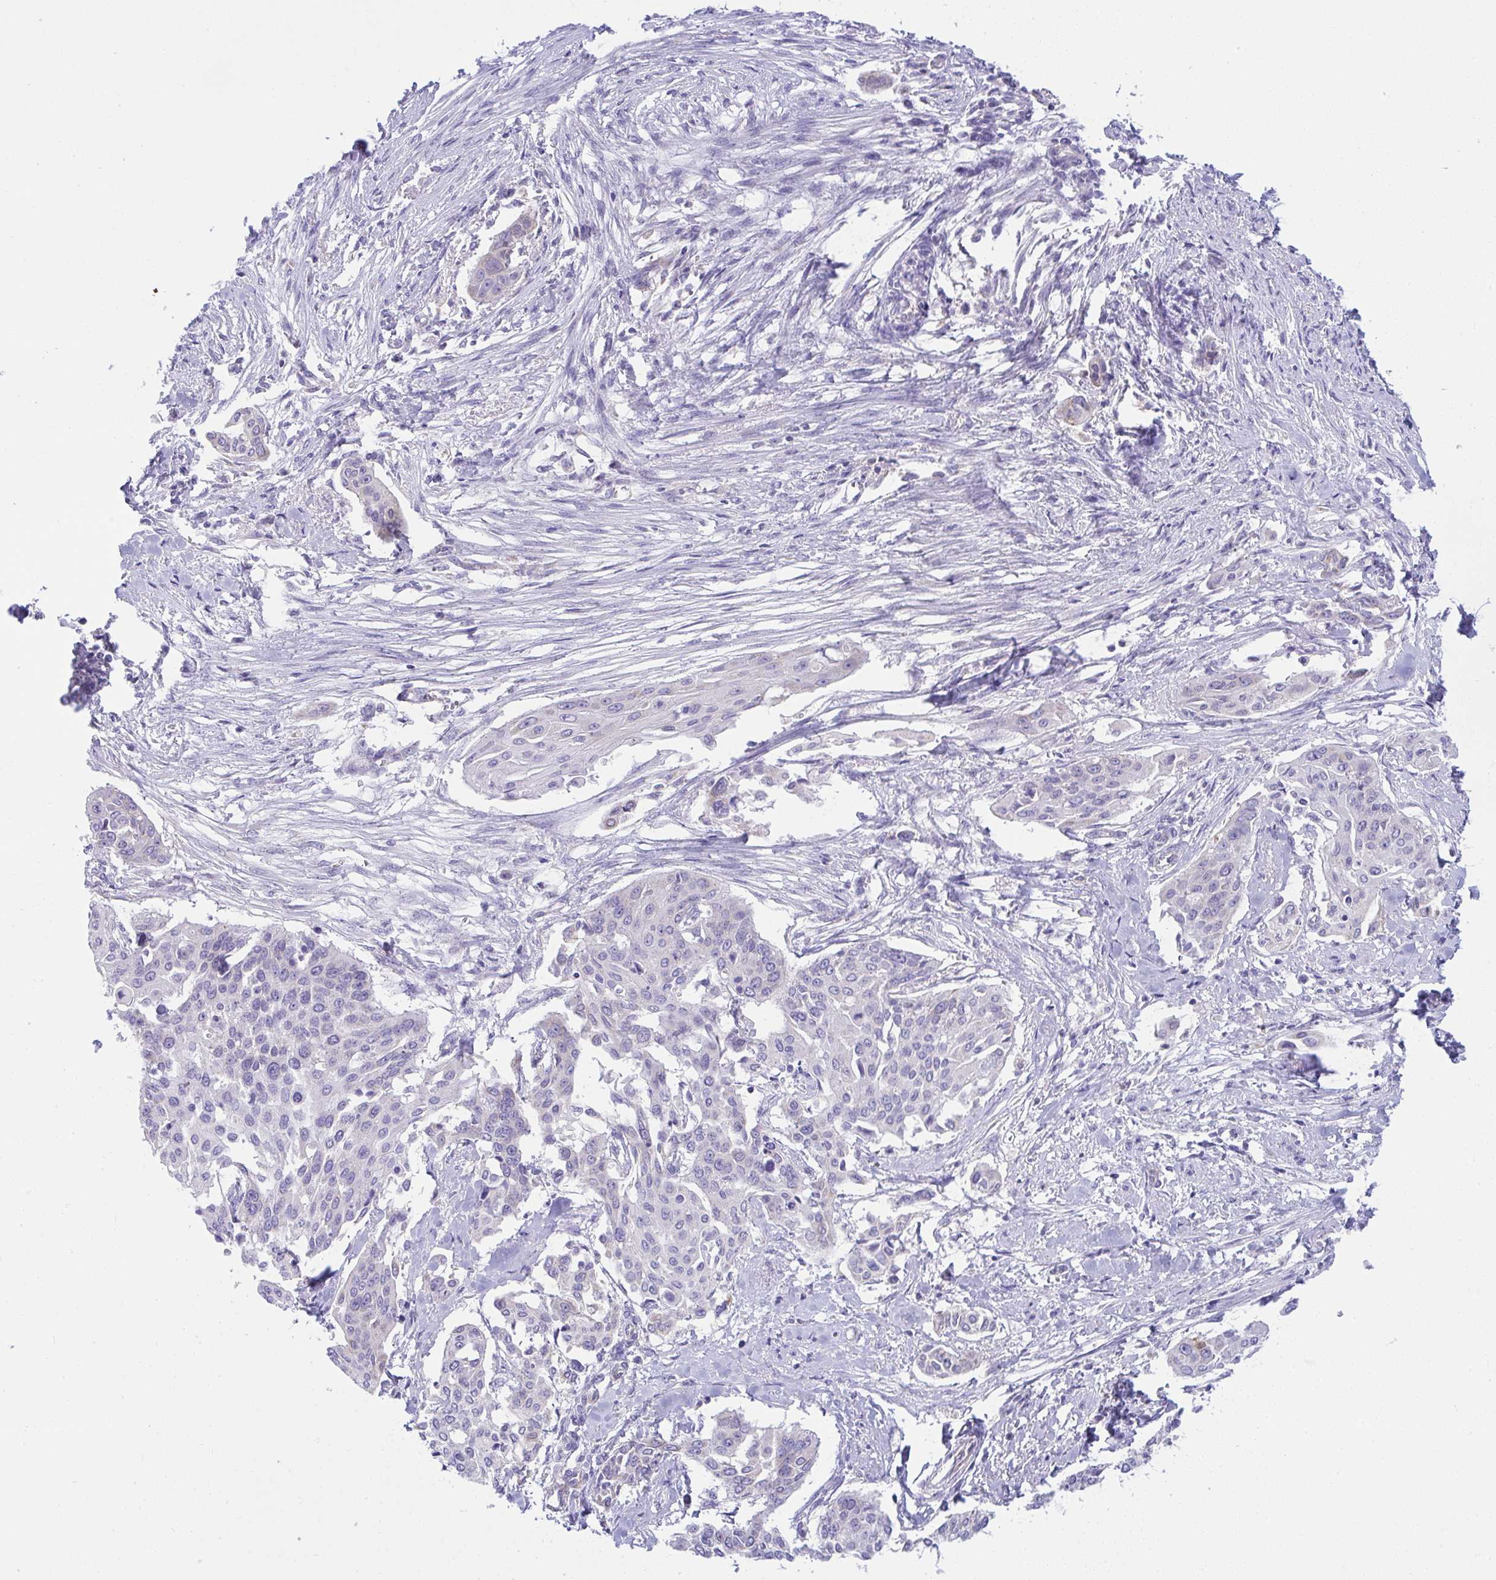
{"staining": {"intensity": "negative", "quantity": "none", "location": "none"}, "tissue": "cervical cancer", "cell_type": "Tumor cells", "image_type": "cancer", "snomed": [{"axis": "morphology", "description": "Squamous cell carcinoma, NOS"}, {"axis": "topography", "description": "Cervix"}], "caption": "There is no significant staining in tumor cells of squamous cell carcinoma (cervical).", "gene": "PLA2G12B", "patient": {"sex": "female", "age": 44}}